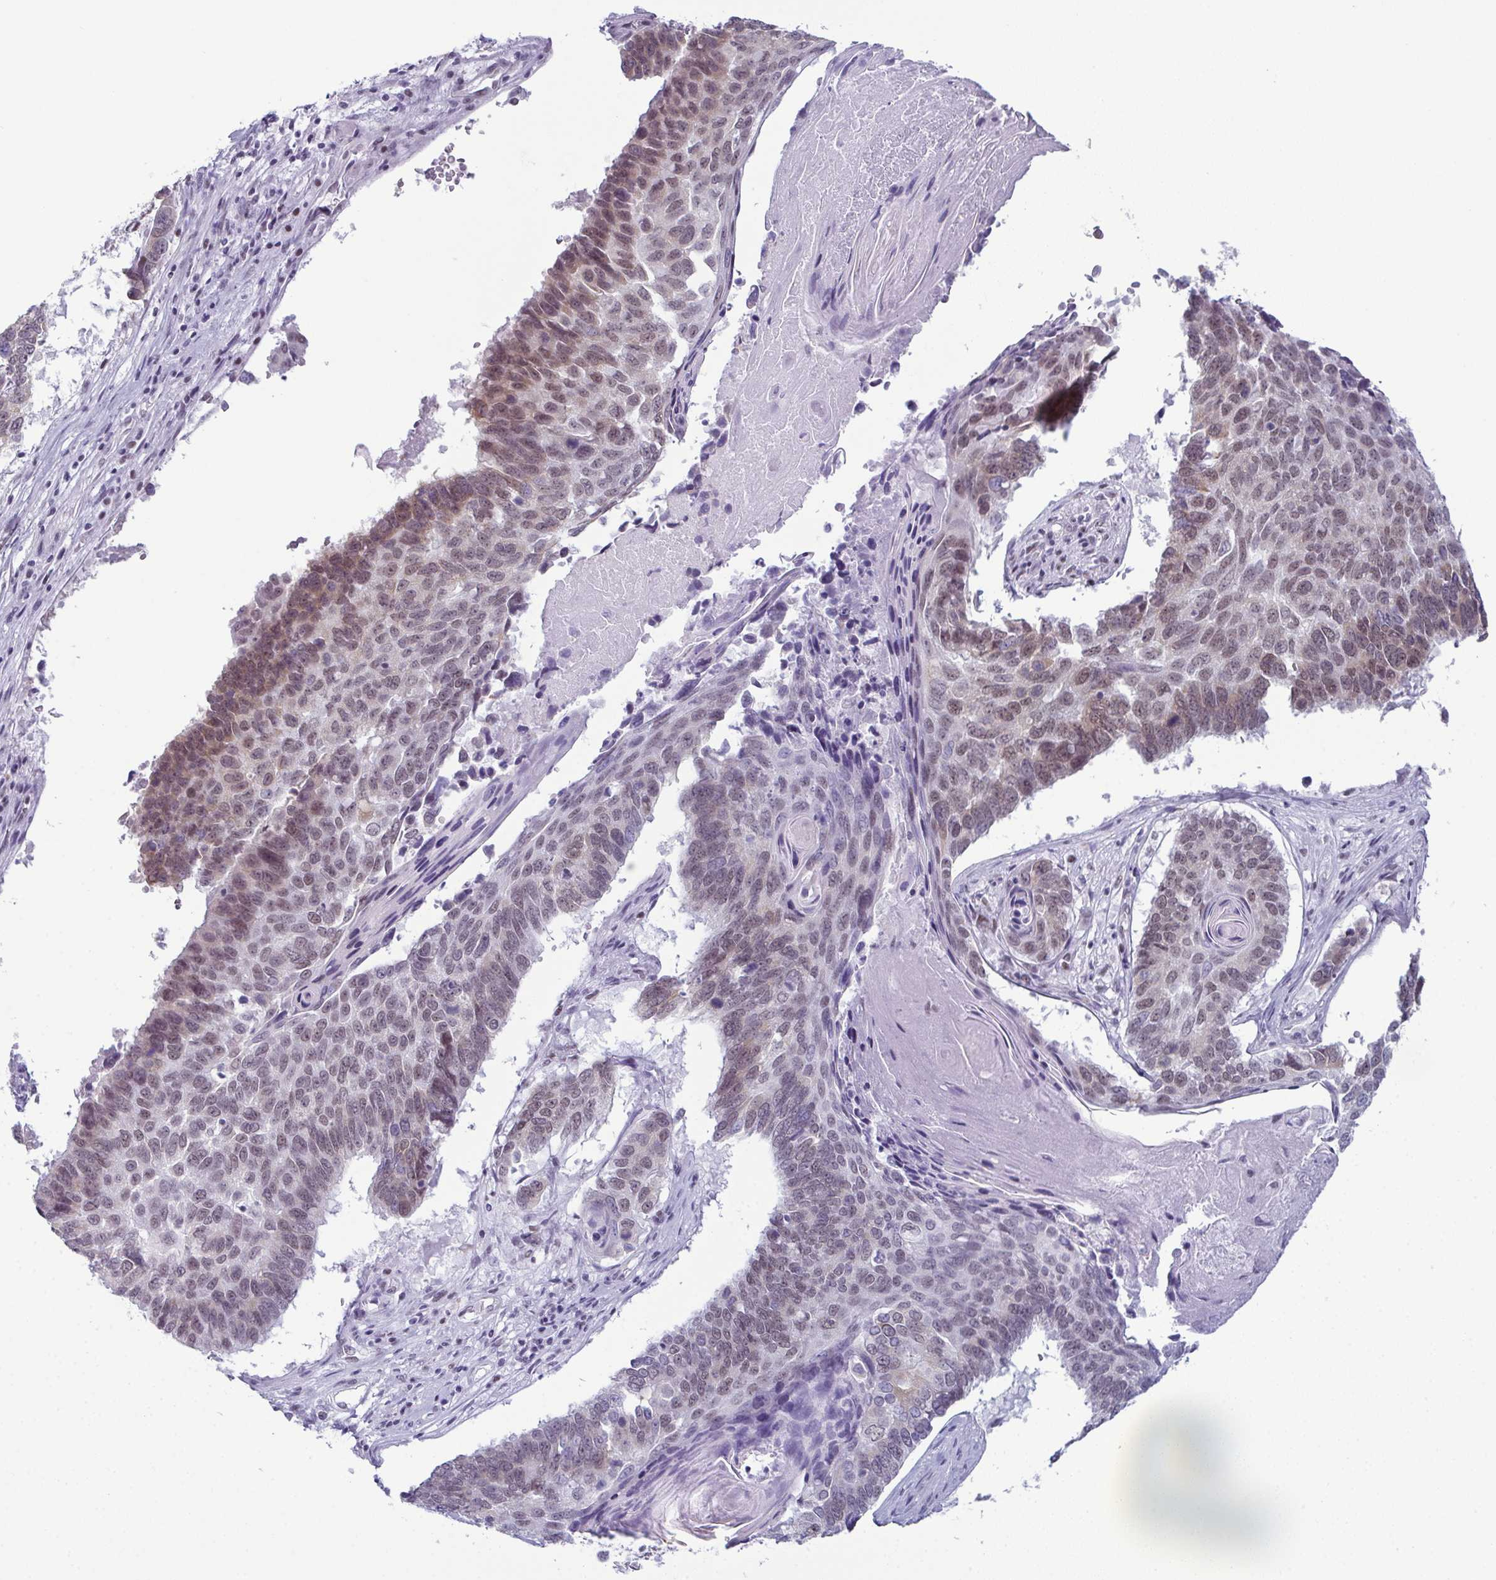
{"staining": {"intensity": "moderate", "quantity": "25%-75%", "location": "cytoplasmic/membranous,nuclear"}, "tissue": "lung cancer", "cell_type": "Tumor cells", "image_type": "cancer", "snomed": [{"axis": "morphology", "description": "Squamous cell carcinoma, NOS"}, {"axis": "topography", "description": "Lung"}], "caption": "A brown stain highlights moderate cytoplasmic/membranous and nuclear positivity of a protein in human lung cancer tumor cells. (brown staining indicates protein expression, while blue staining denotes nuclei).", "gene": "RBM7", "patient": {"sex": "male", "age": 73}}